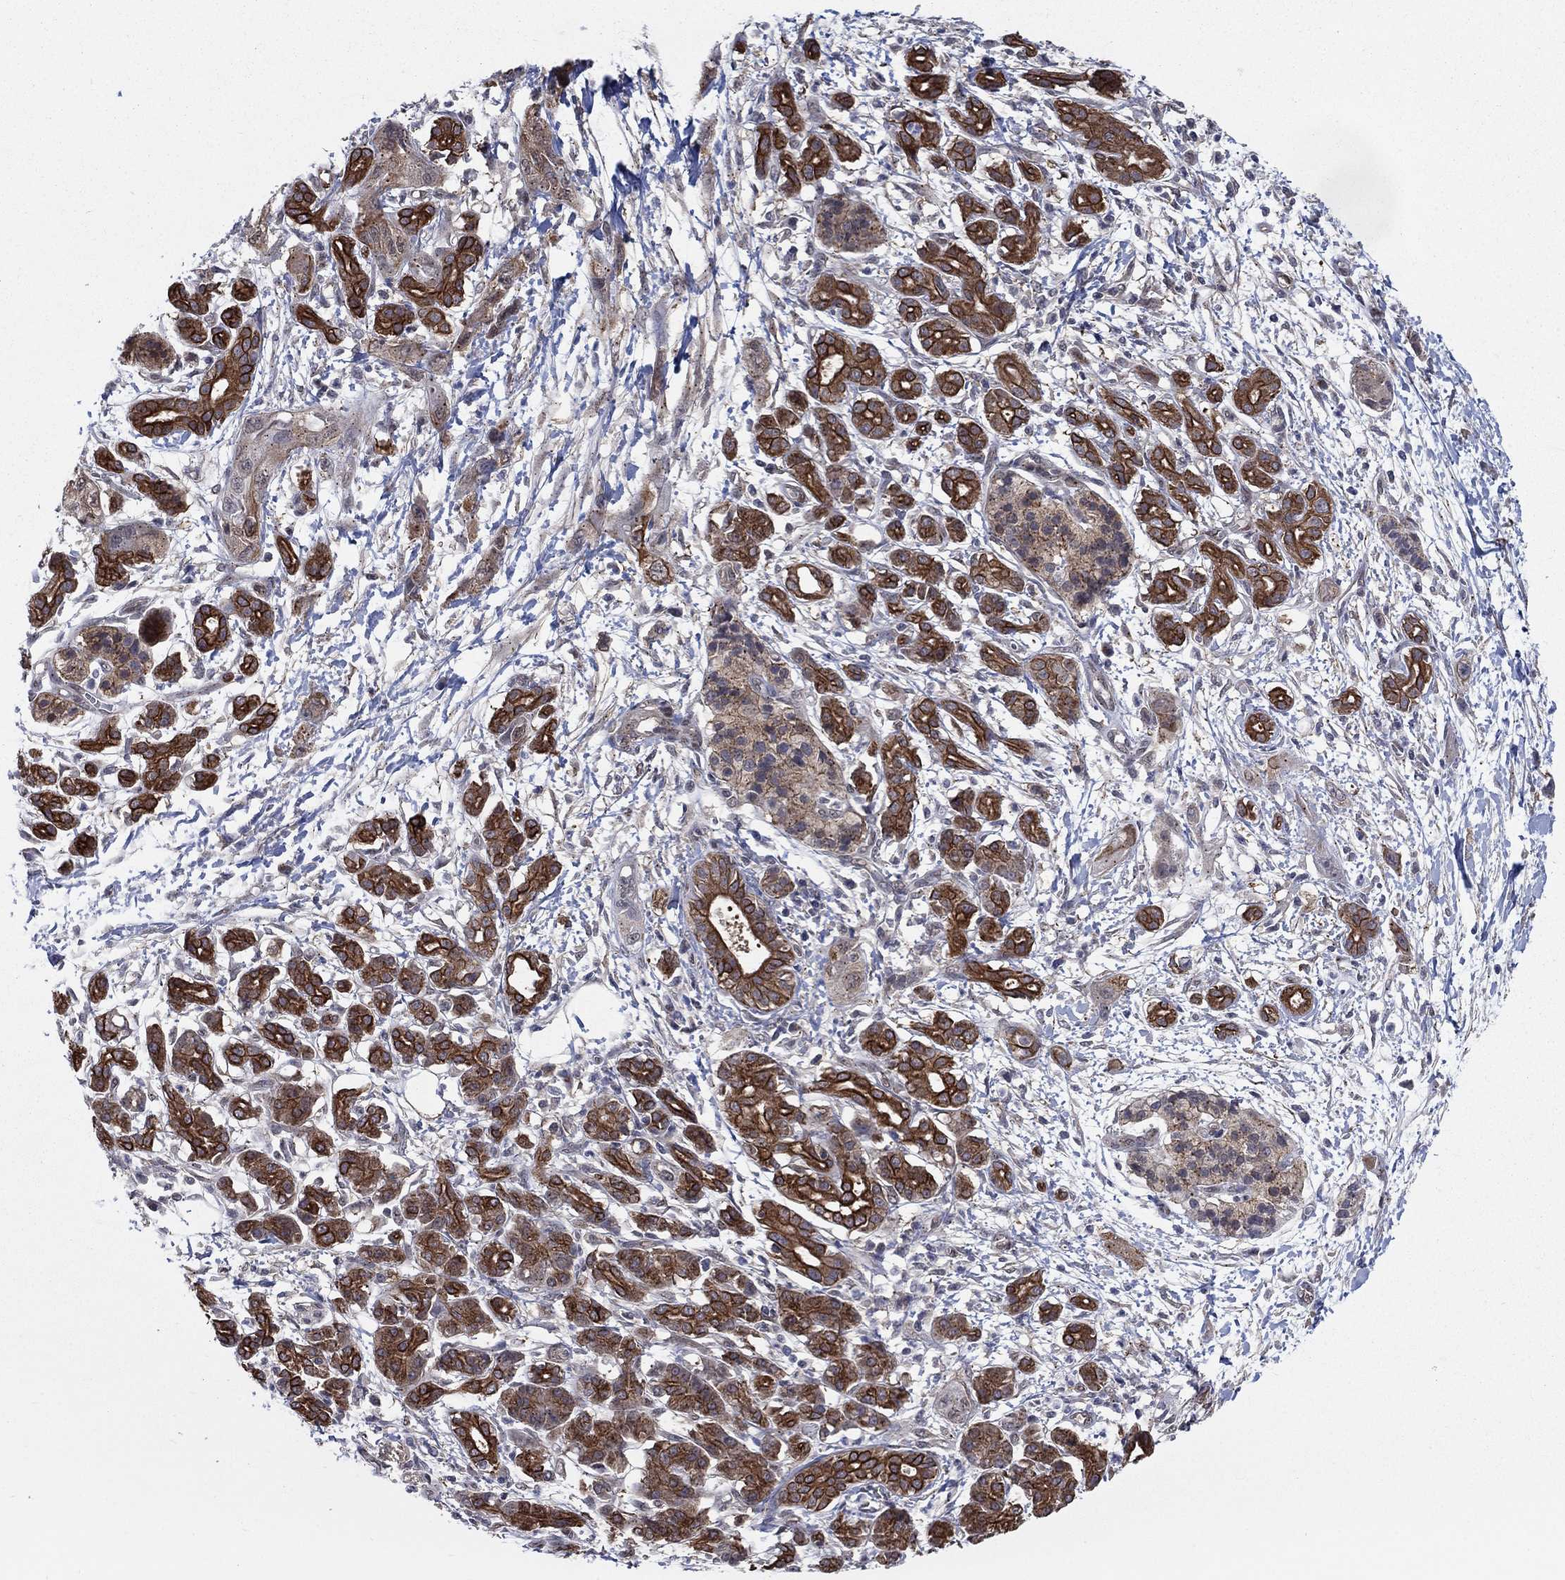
{"staining": {"intensity": "strong", "quantity": "25%-75%", "location": "cytoplasmic/membranous"}, "tissue": "pancreatic cancer", "cell_type": "Tumor cells", "image_type": "cancer", "snomed": [{"axis": "morphology", "description": "Adenocarcinoma, NOS"}, {"axis": "topography", "description": "Pancreas"}], "caption": "IHC (DAB) staining of human adenocarcinoma (pancreatic) exhibits strong cytoplasmic/membranous protein staining in approximately 25%-75% of tumor cells.", "gene": "SH3RF1", "patient": {"sex": "male", "age": 72}}